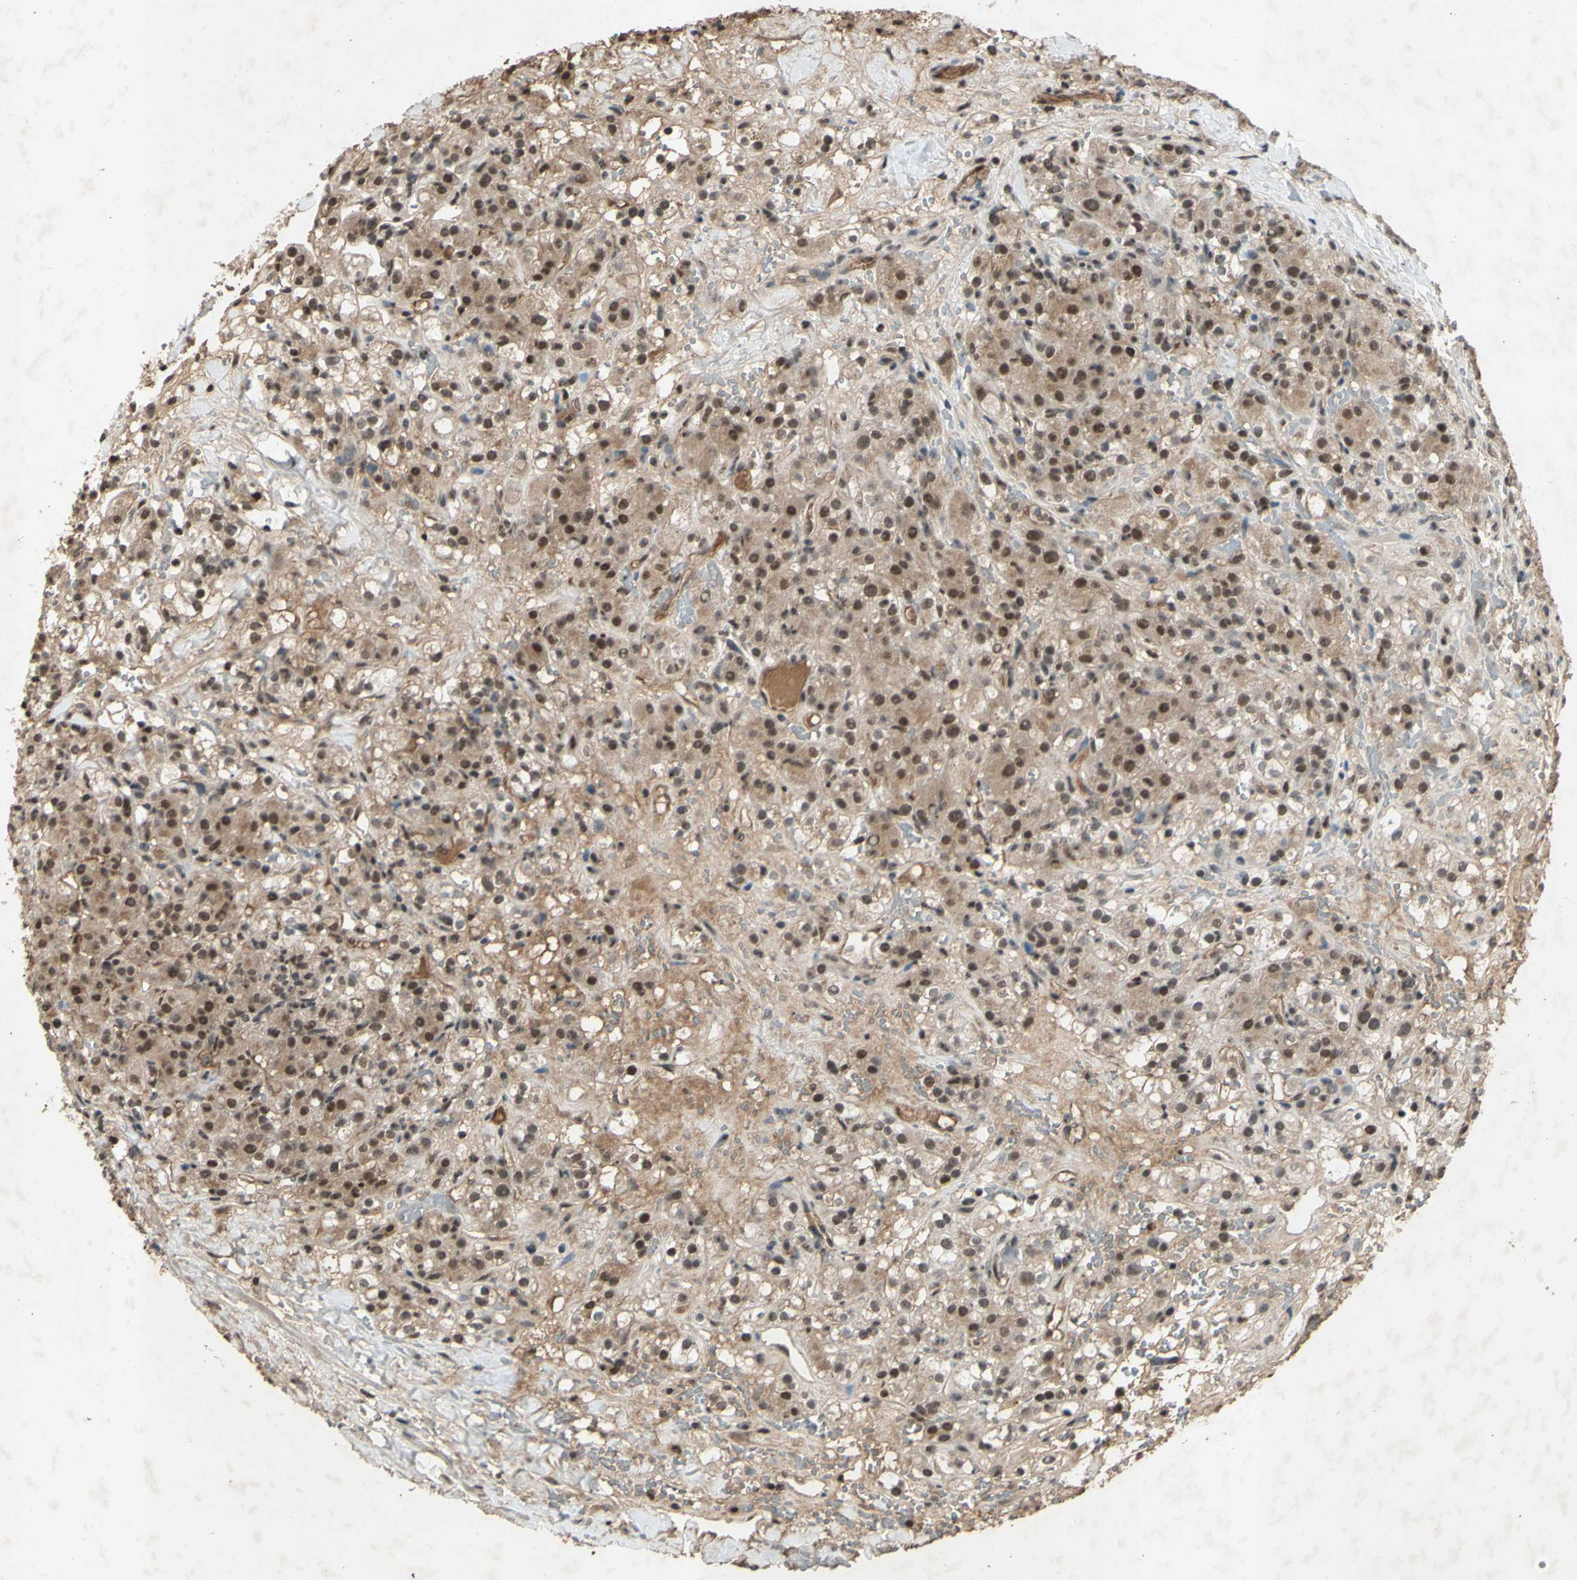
{"staining": {"intensity": "moderate", "quantity": "25%-75%", "location": "cytoplasmic/membranous,nuclear"}, "tissue": "renal cancer", "cell_type": "Tumor cells", "image_type": "cancer", "snomed": [{"axis": "morphology", "description": "Adenocarcinoma, NOS"}, {"axis": "topography", "description": "Kidney"}], "caption": "Renal cancer tissue displays moderate cytoplasmic/membranous and nuclear staining in about 25%-75% of tumor cells, visualized by immunohistochemistry. (Brightfield microscopy of DAB IHC at high magnification).", "gene": "SNW1", "patient": {"sex": "male", "age": 61}}